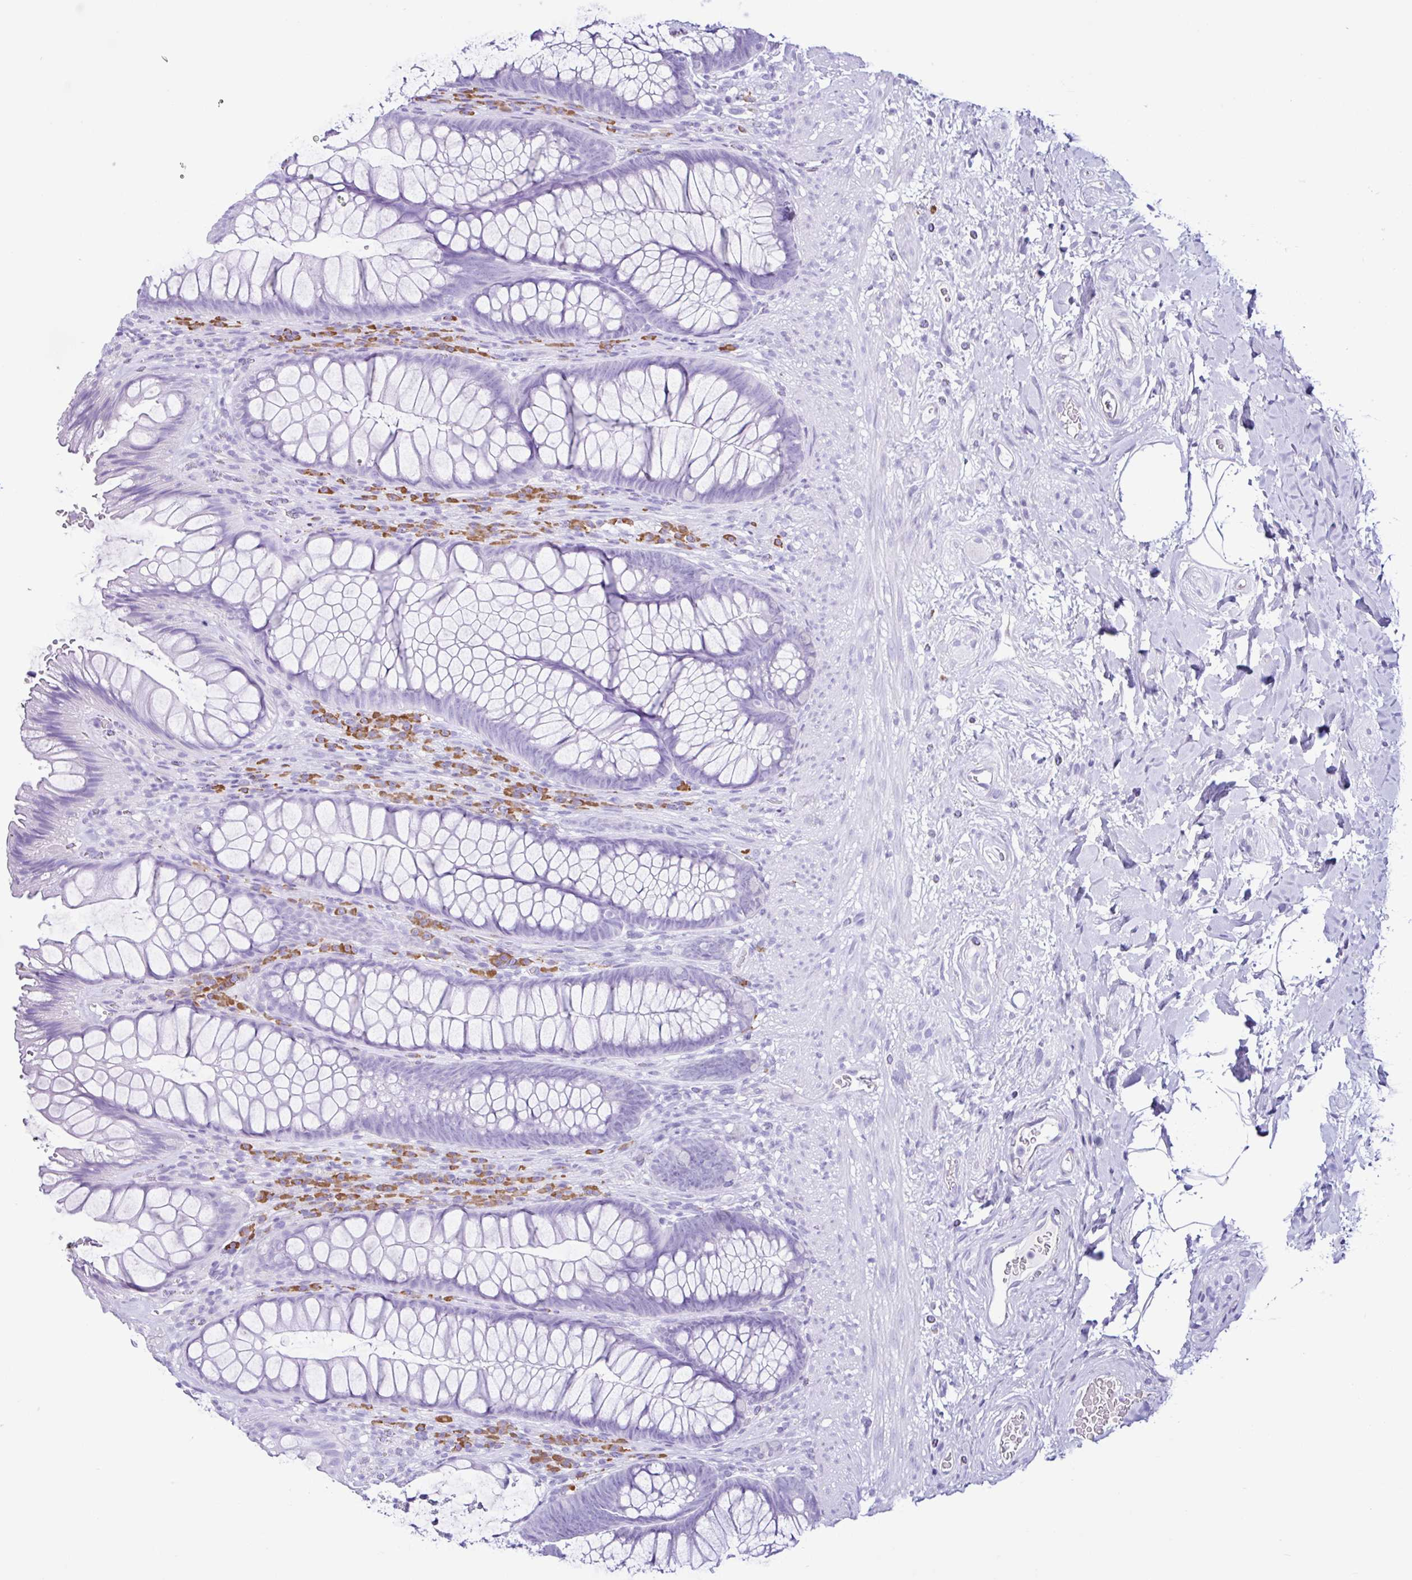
{"staining": {"intensity": "negative", "quantity": "none", "location": "none"}, "tissue": "rectum", "cell_type": "Glandular cells", "image_type": "normal", "snomed": [{"axis": "morphology", "description": "Normal tissue, NOS"}, {"axis": "topography", "description": "Rectum"}], "caption": "An image of human rectum is negative for staining in glandular cells. (IHC, brightfield microscopy, high magnification).", "gene": "PIGF", "patient": {"sex": "male", "age": 53}}